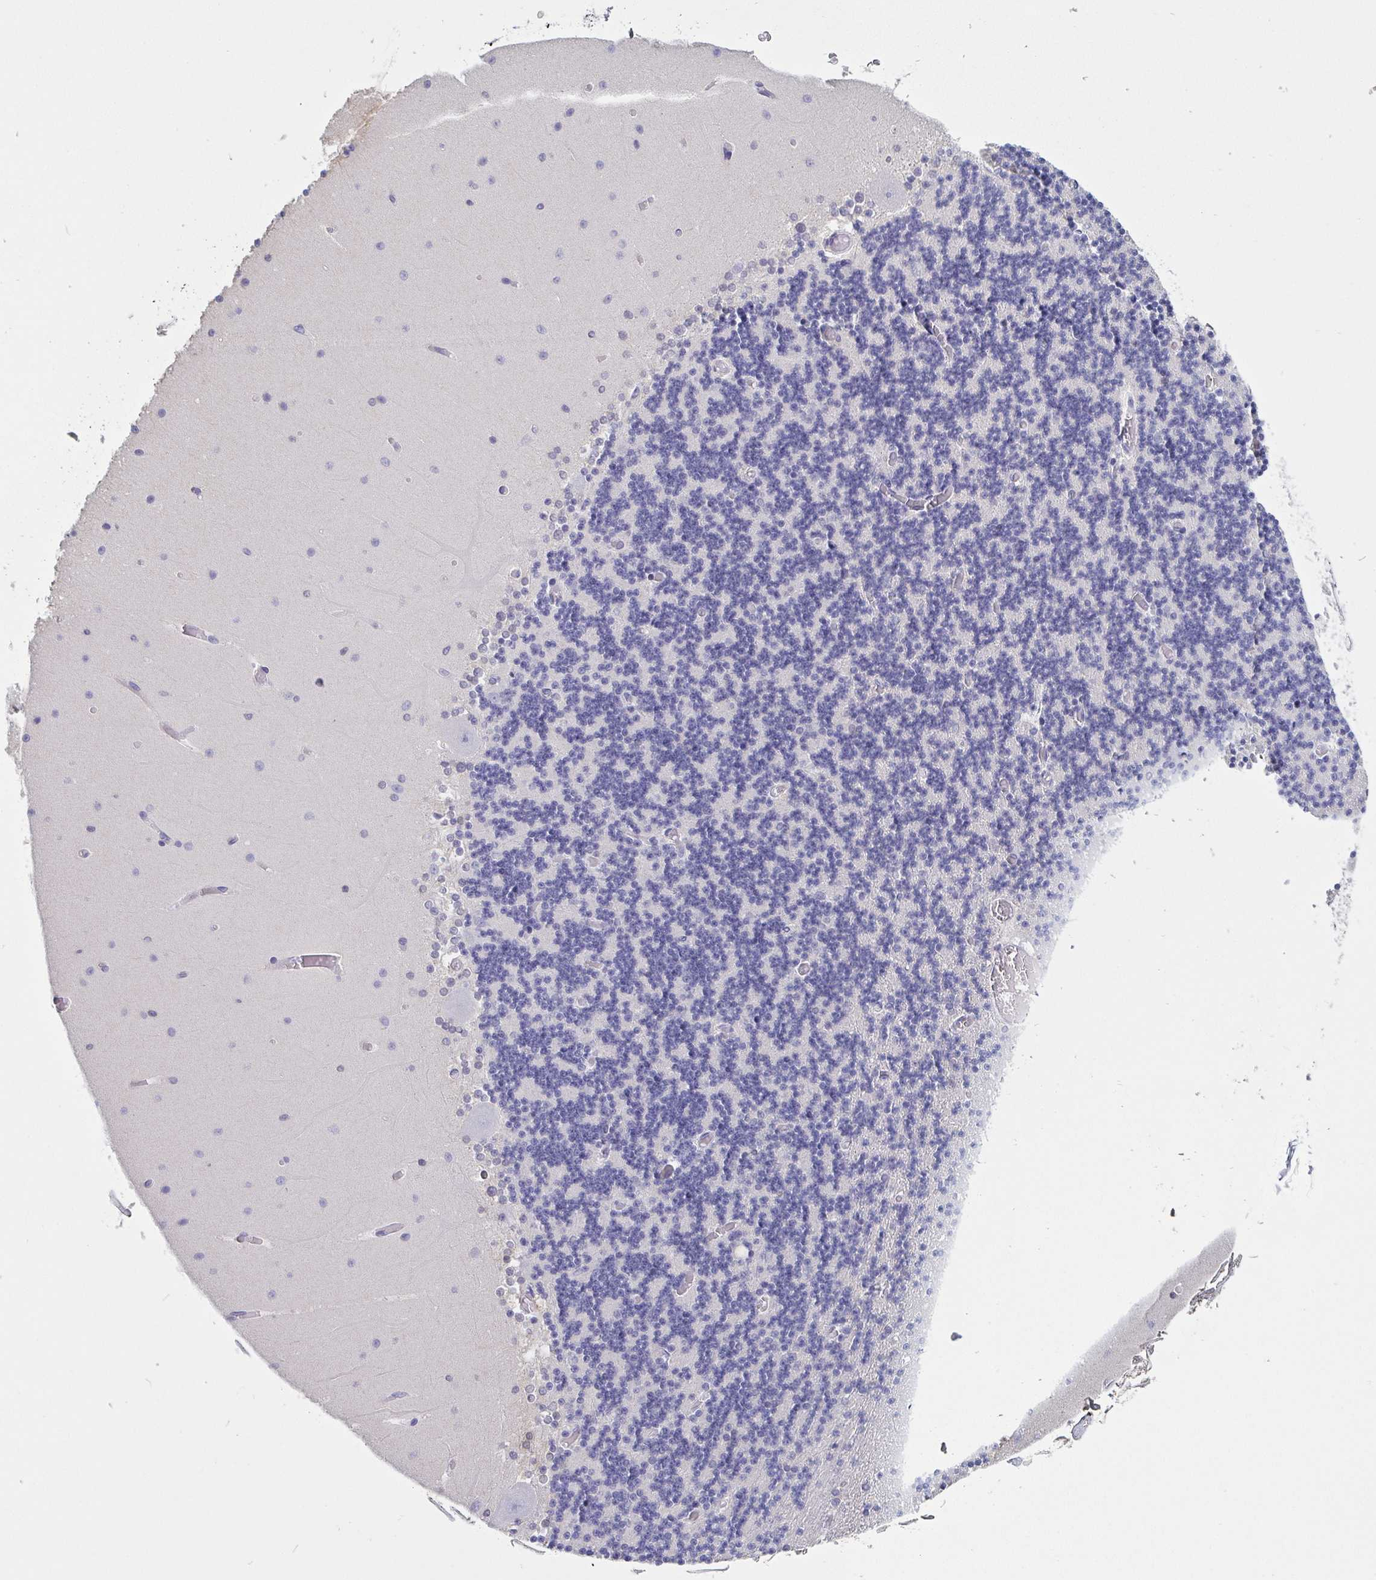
{"staining": {"intensity": "negative", "quantity": "none", "location": "none"}, "tissue": "cerebellum", "cell_type": "Cells in granular layer", "image_type": "normal", "snomed": [{"axis": "morphology", "description": "Normal tissue, NOS"}, {"axis": "topography", "description": "Cerebellum"}], "caption": "The IHC micrograph has no significant staining in cells in granular layer of cerebellum. (DAB IHC with hematoxylin counter stain).", "gene": "IDH1", "patient": {"sex": "female", "age": 28}}